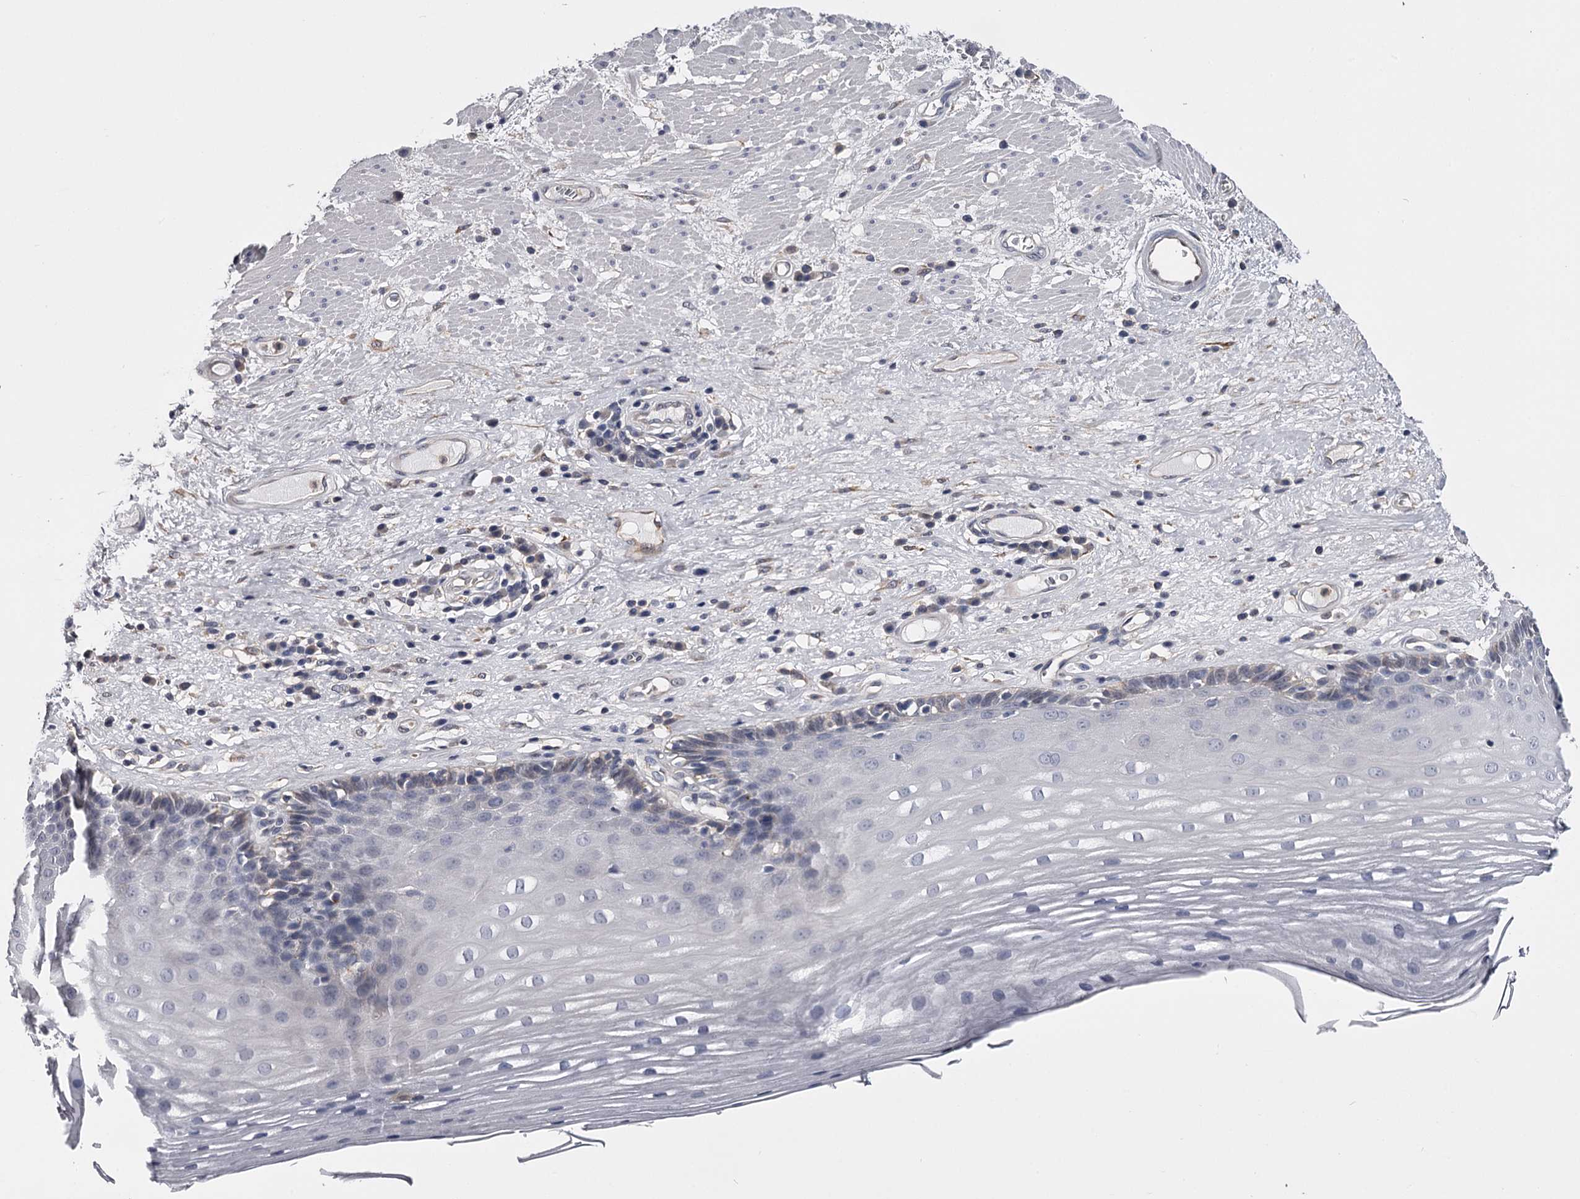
{"staining": {"intensity": "weak", "quantity": "<25%", "location": "cytoplasmic/membranous"}, "tissue": "esophagus", "cell_type": "Squamous epithelial cells", "image_type": "normal", "snomed": [{"axis": "morphology", "description": "Normal tissue, NOS"}, {"axis": "topography", "description": "Esophagus"}], "caption": "Squamous epithelial cells show no significant expression in unremarkable esophagus.", "gene": "GSTO1", "patient": {"sex": "male", "age": 62}}